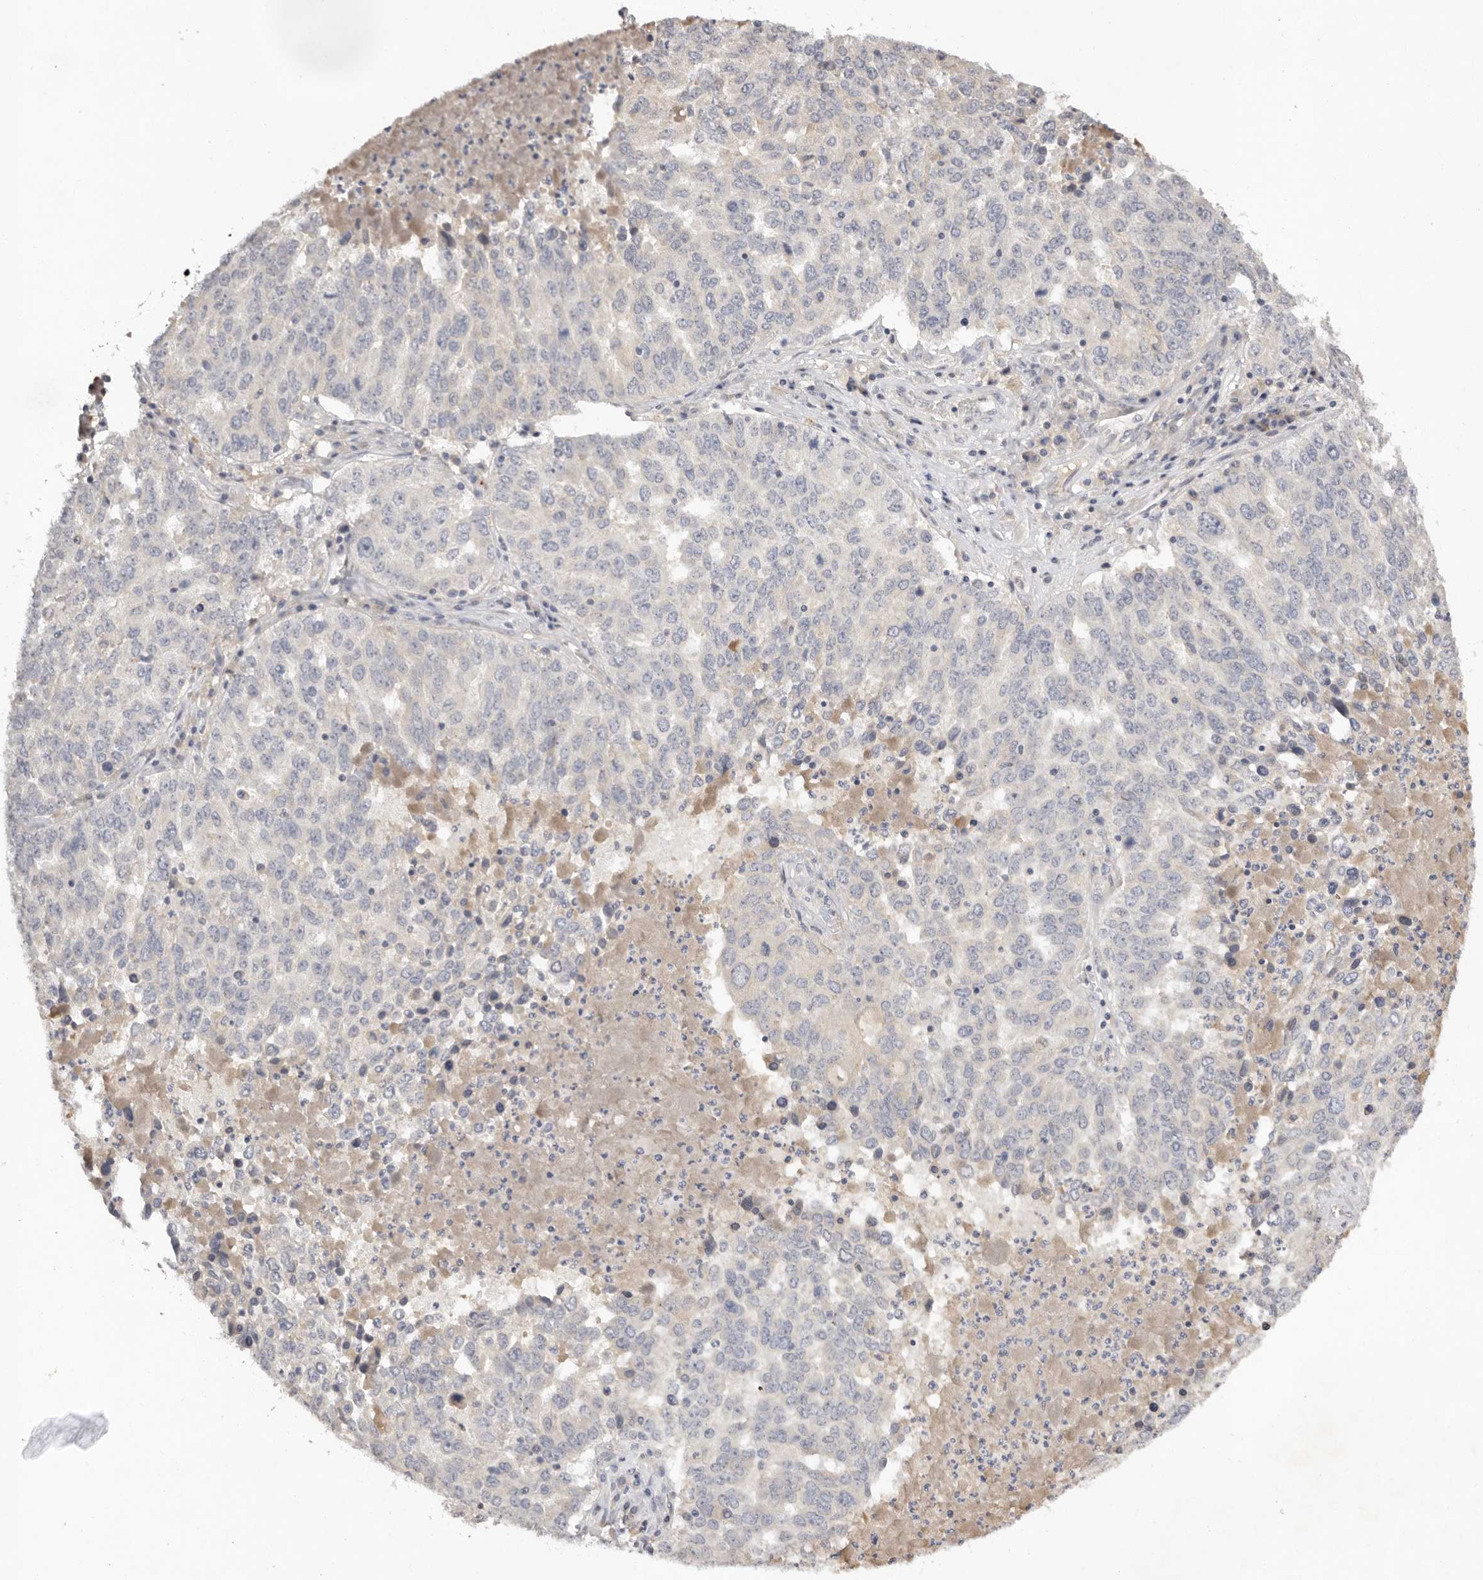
{"staining": {"intensity": "negative", "quantity": "none", "location": "none"}, "tissue": "ovarian cancer", "cell_type": "Tumor cells", "image_type": "cancer", "snomed": [{"axis": "morphology", "description": "Carcinoma, endometroid"}, {"axis": "topography", "description": "Ovary"}], "caption": "There is no significant staining in tumor cells of ovarian cancer (endometroid carcinoma).", "gene": "SCUBE2", "patient": {"sex": "female", "age": 62}}